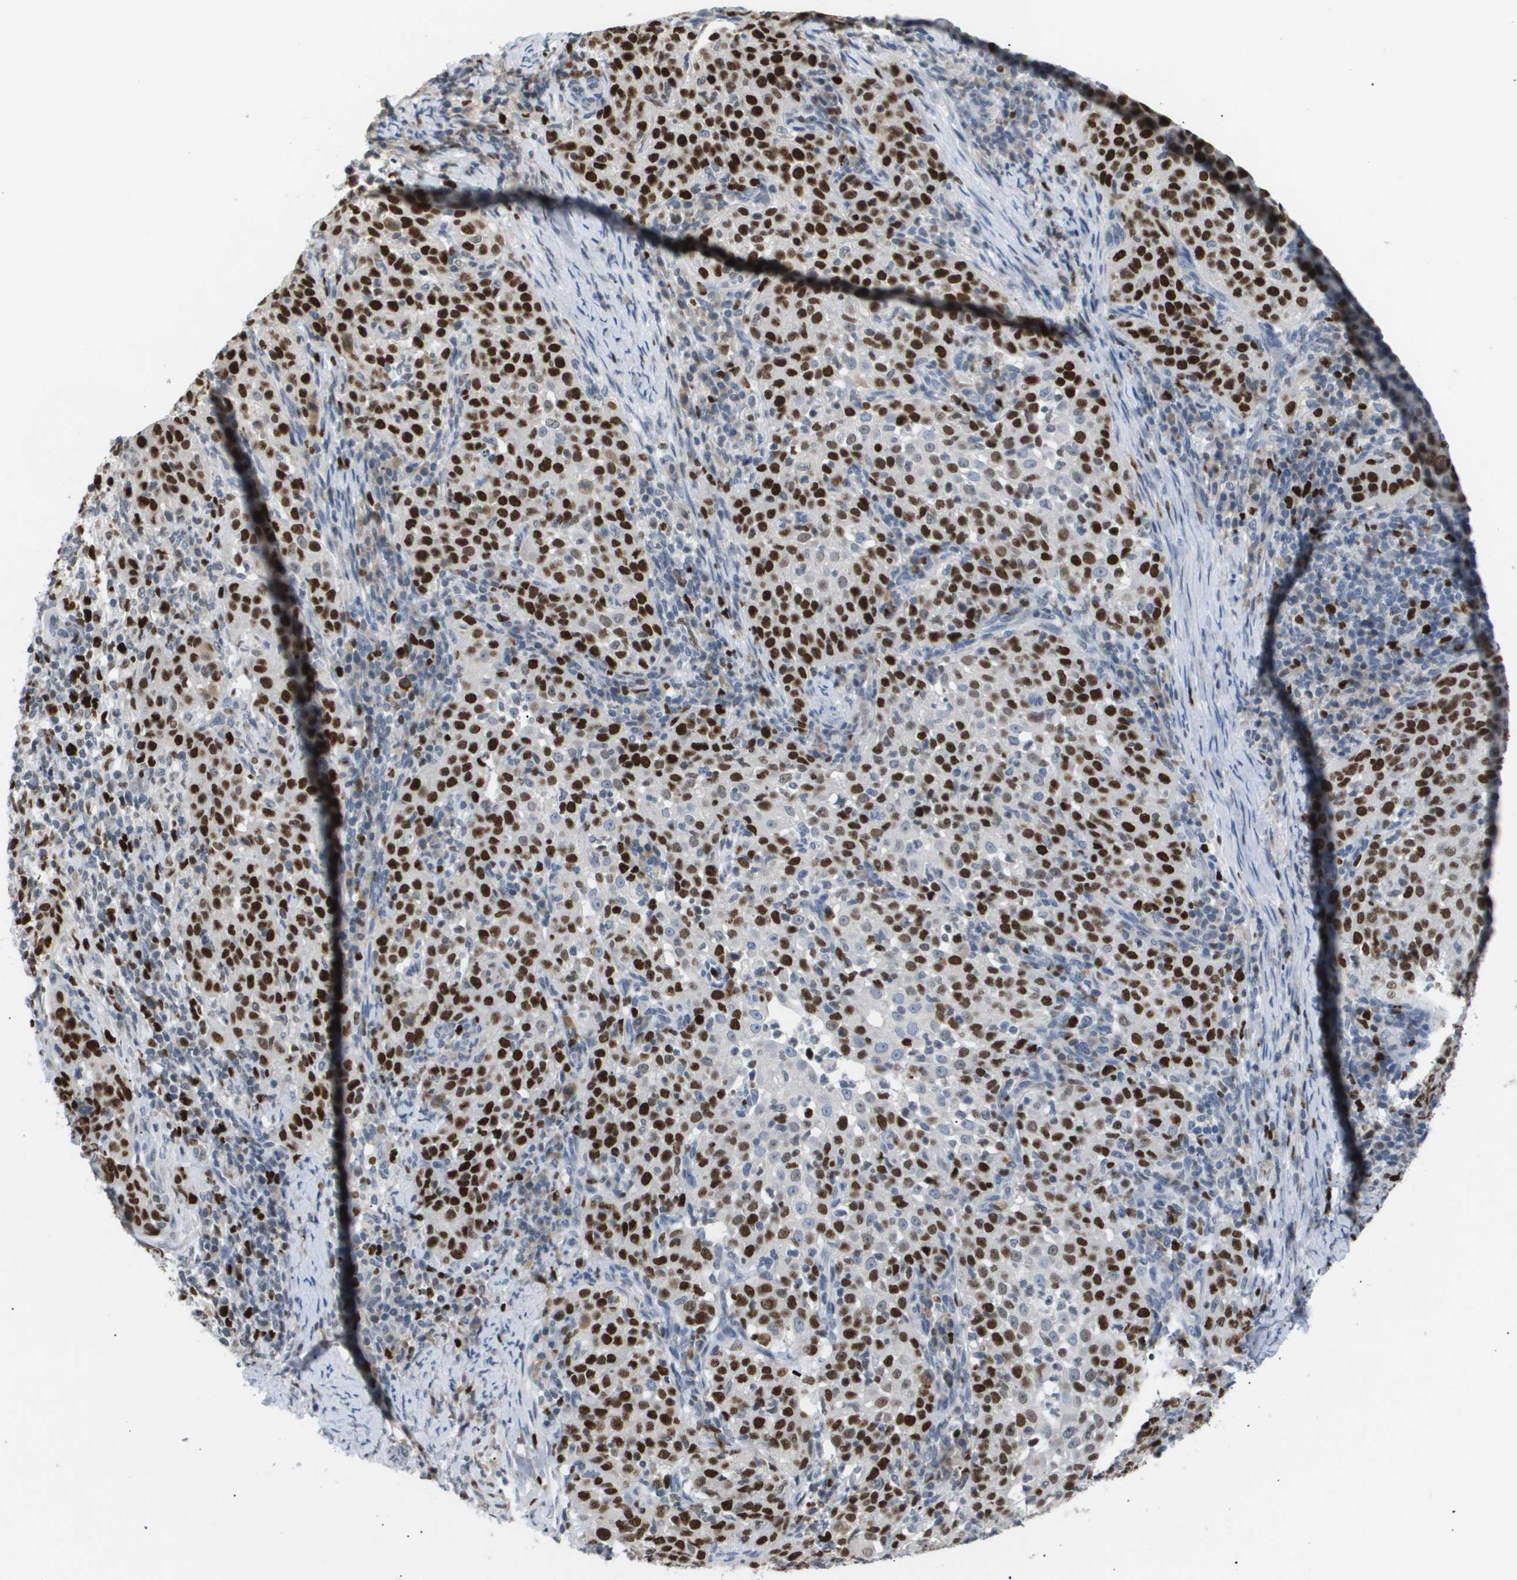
{"staining": {"intensity": "strong", "quantity": ">75%", "location": "nuclear"}, "tissue": "cervical cancer", "cell_type": "Tumor cells", "image_type": "cancer", "snomed": [{"axis": "morphology", "description": "Squamous cell carcinoma, NOS"}, {"axis": "topography", "description": "Cervix"}], "caption": "Cervical cancer (squamous cell carcinoma) stained with DAB (3,3'-diaminobenzidine) immunohistochemistry (IHC) exhibits high levels of strong nuclear expression in about >75% of tumor cells.", "gene": "ANAPC2", "patient": {"sex": "female", "age": 51}}